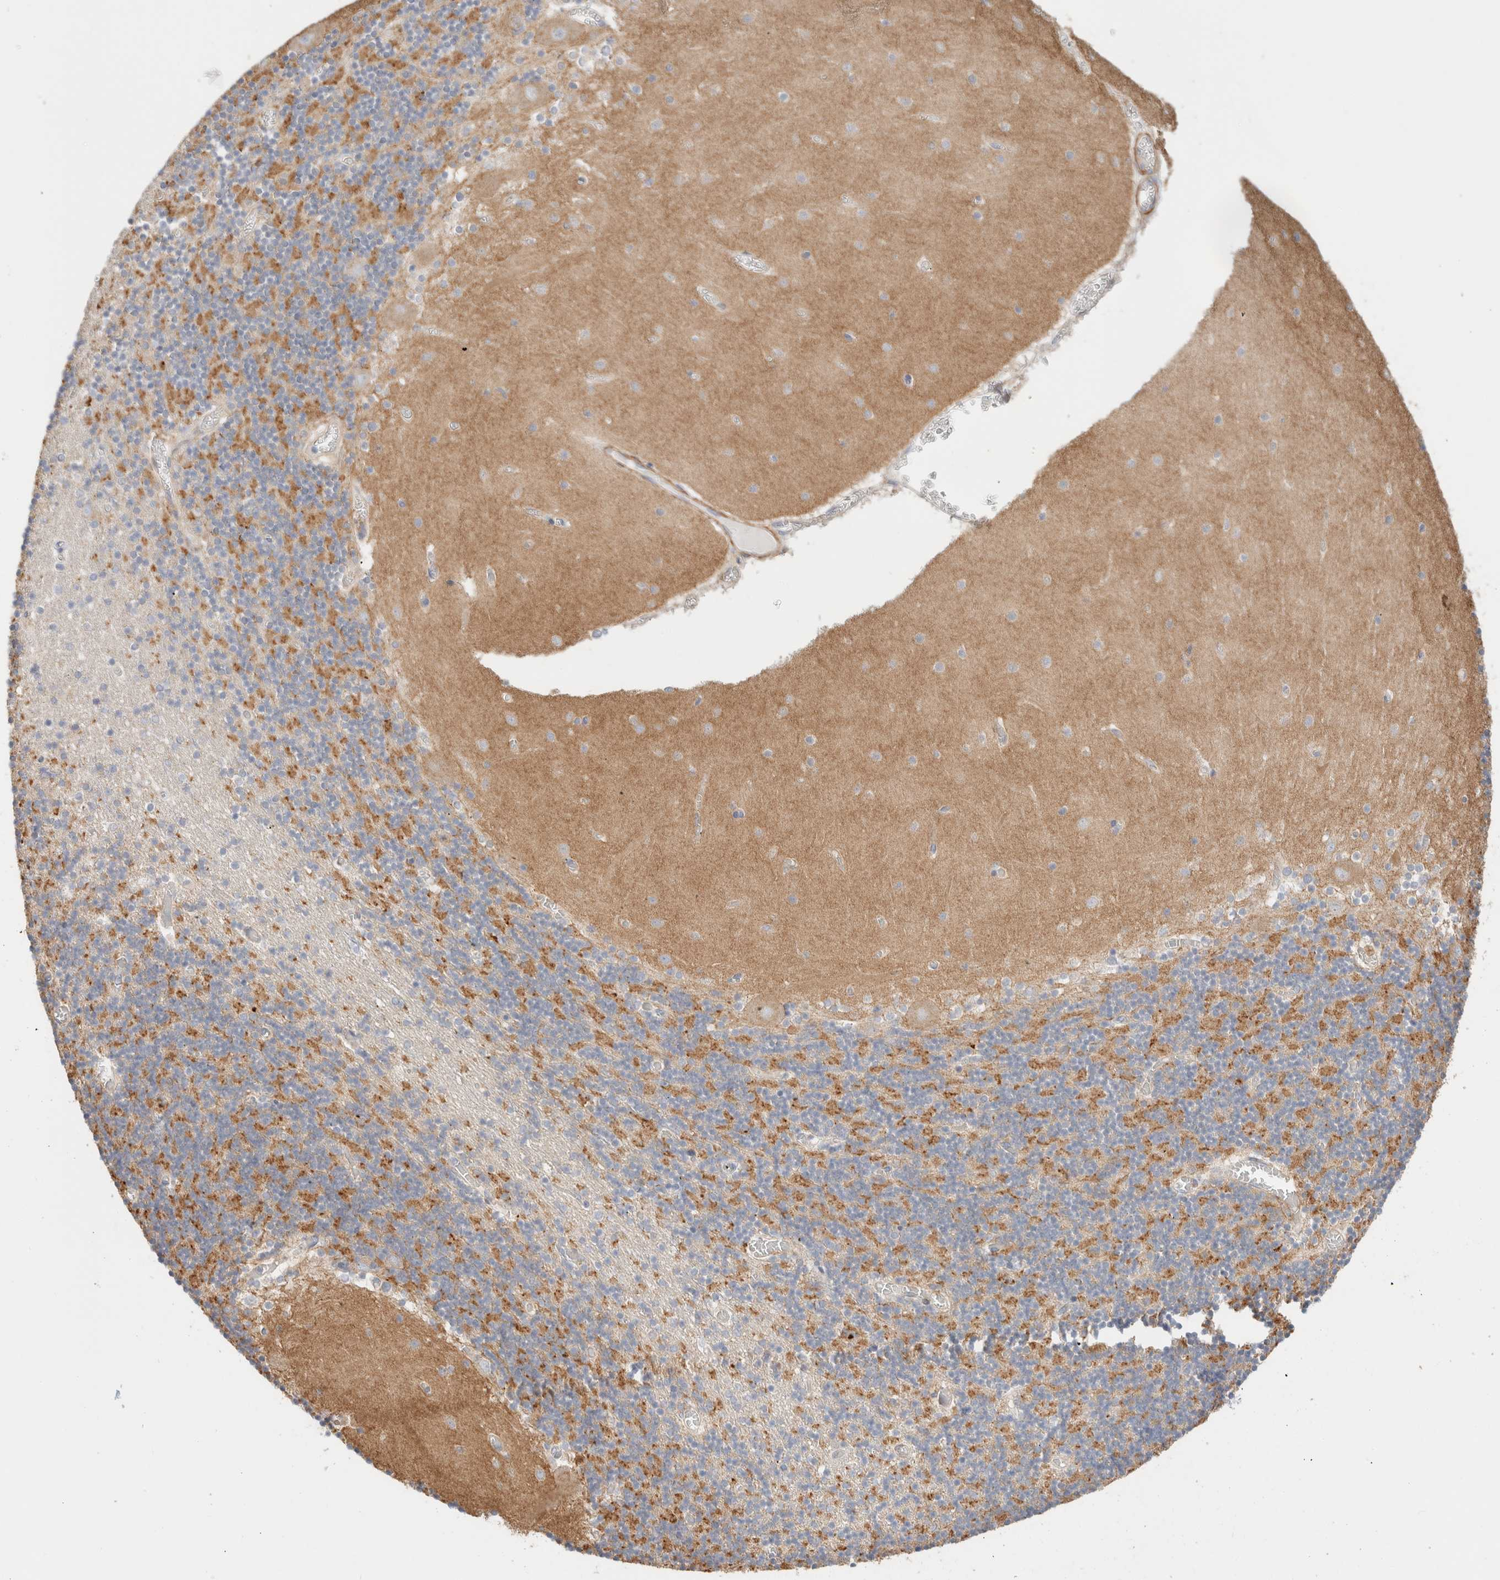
{"staining": {"intensity": "moderate", "quantity": "25%-75%", "location": "cytoplasmic/membranous,nuclear"}, "tissue": "cerebellum", "cell_type": "Cells in granular layer", "image_type": "normal", "snomed": [{"axis": "morphology", "description": "Normal tissue, NOS"}, {"axis": "topography", "description": "Cerebellum"}], "caption": "Immunohistochemistry (DAB) staining of unremarkable cerebellum displays moderate cytoplasmic/membranous,nuclear protein expression in approximately 25%-75% of cells in granular layer. Immunohistochemistry (ihc) stains the protein of interest in brown and the nuclei are stained blue.", "gene": "ID3", "patient": {"sex": "female", "age": 28}}